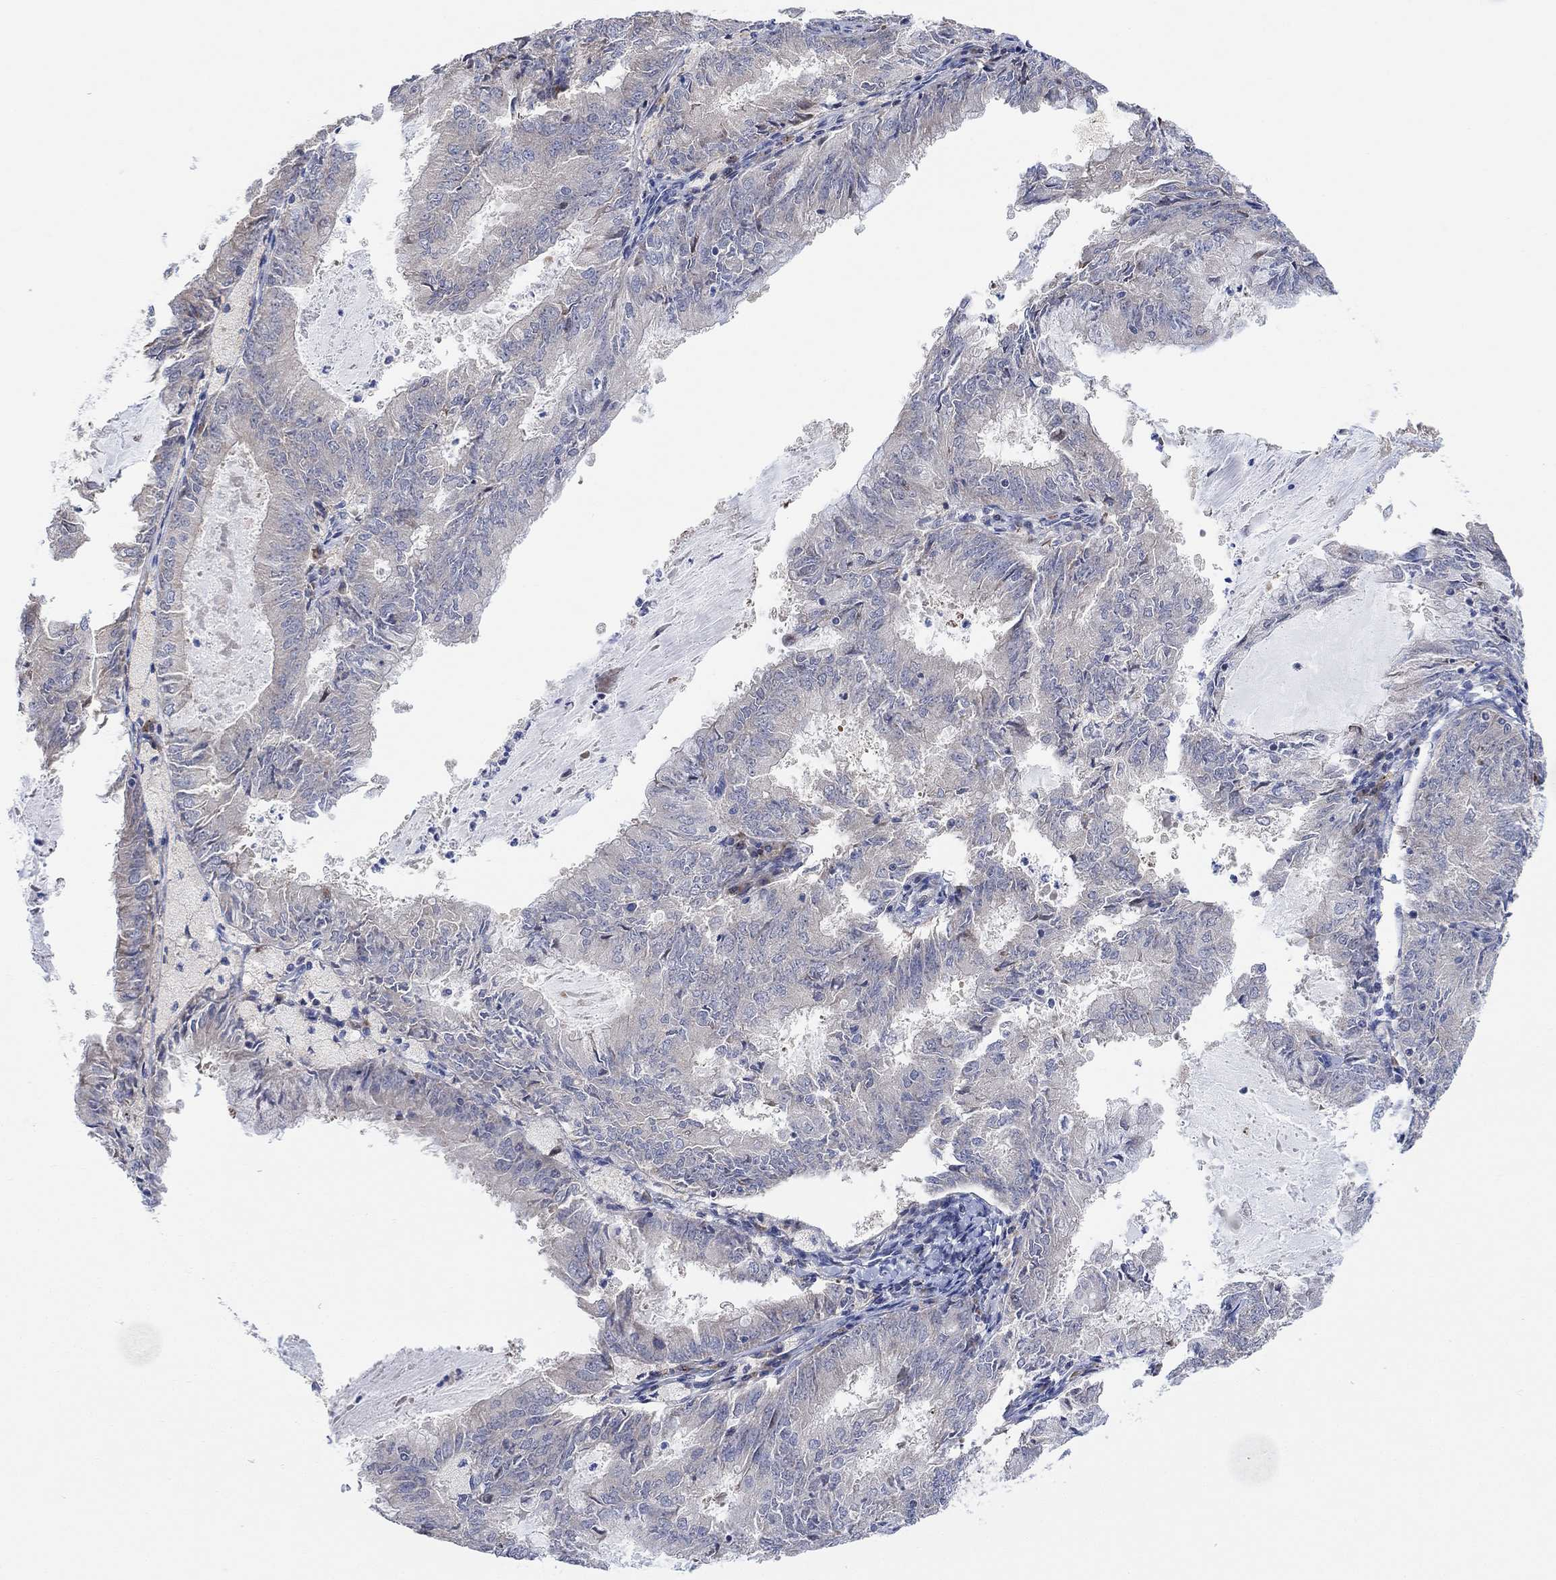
{"staining": {"intensity": "negative", "quantity": "none", "location": "none"}, "tissue": "endometrial cancer", "cell_type": "Tumor cells", "image_type": "cancer", "snomed": [{"axis": "morphology", "description": "Adenocarcinoma, NOS"}, {"axis": "topography", "description": "Endometrium"}], "caption": "Tumor cells are negative for brown protein staining in endometrial adenocarcinoma.", "gene": "CNTF", "patient": {"sex": "female", "age": 57}}